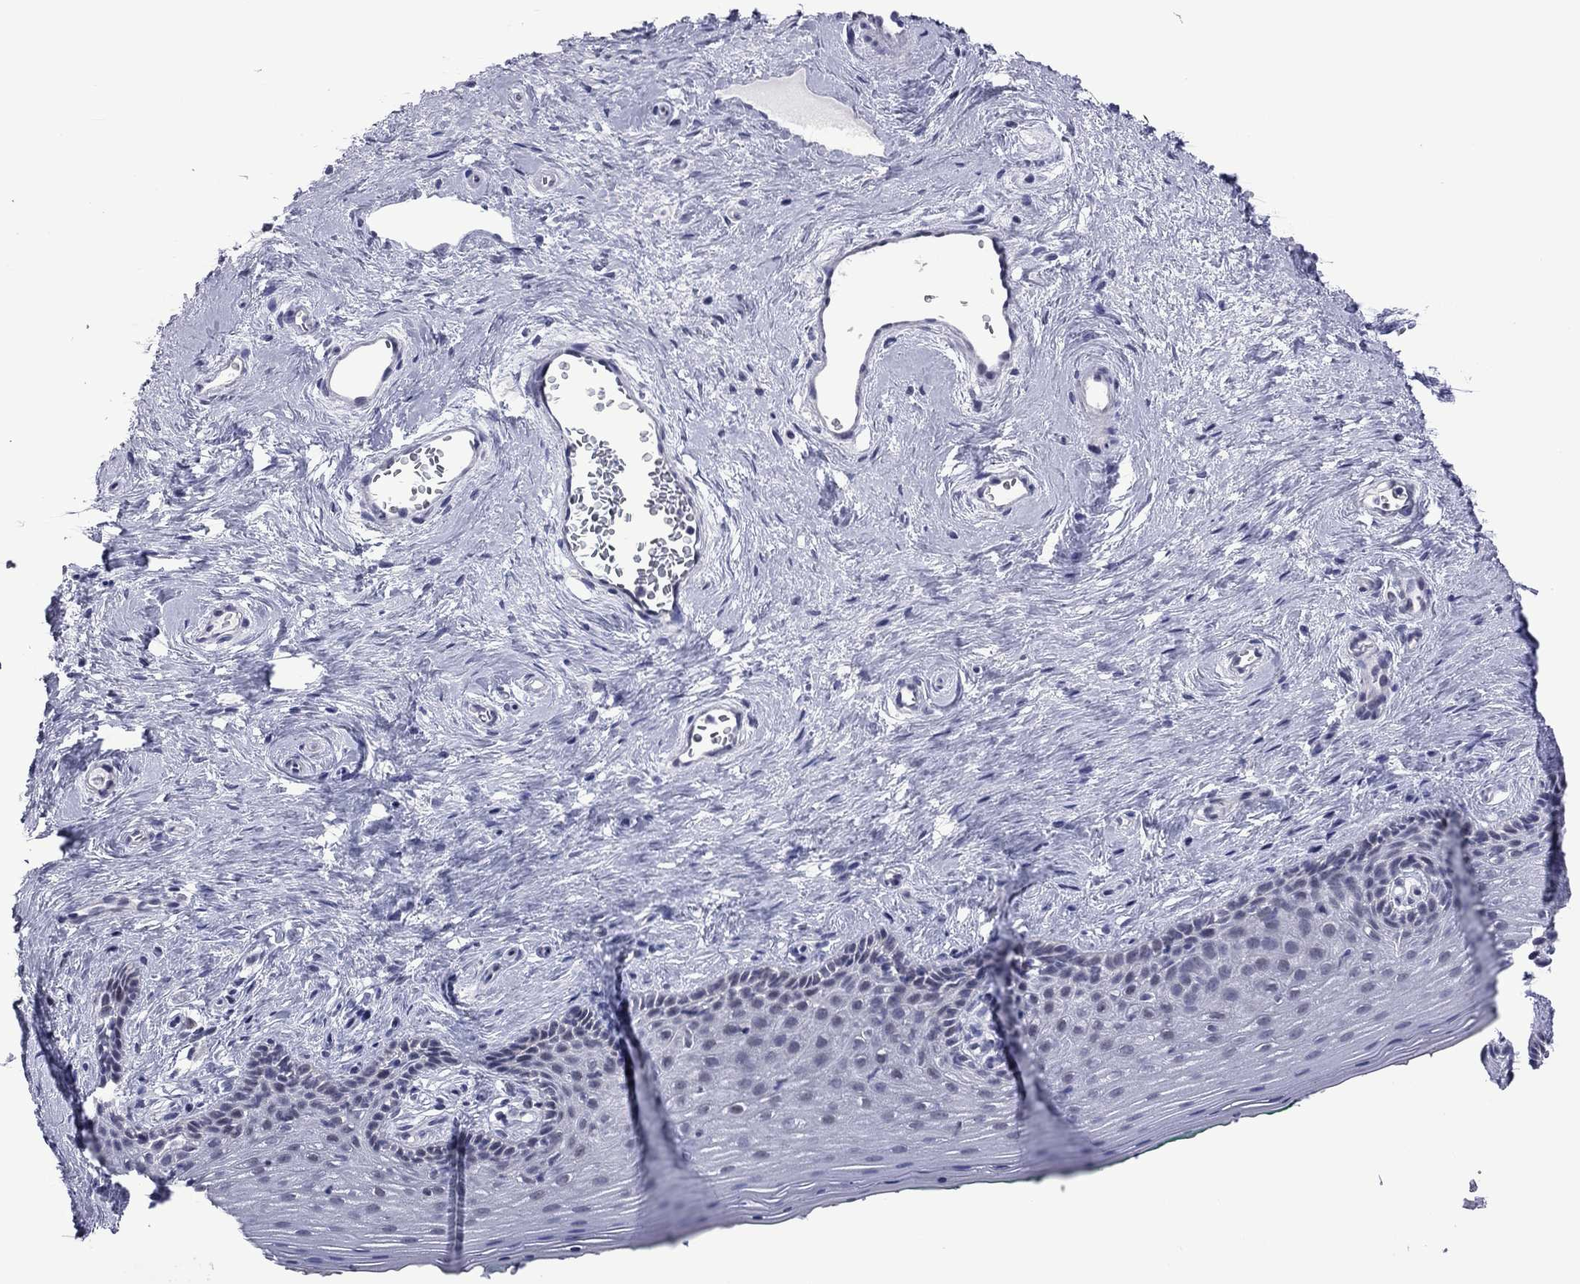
{"staining": {"intensity": "negative", "quantity": "none", "location": "none"}, "tissue": "vagina", "cell_type": "Squamous epithelial cells", "image_type": "normal", "snomed": [{"axis": "morphology", "description": "Normal tissue, NOS"}, {"axis": "topography", "description": "Vagina"}], "caption": "Squamous epithelial cells are negative for protein expression in unremarkable human vagina. (Stains: DAB immunohistochemistry (IHC) with hematoxylin counter stain, Microscopy: brightfield microscopy at high magnification).", "gene": "POU5F2", "patient": {"sex": "female", "age": 45}}